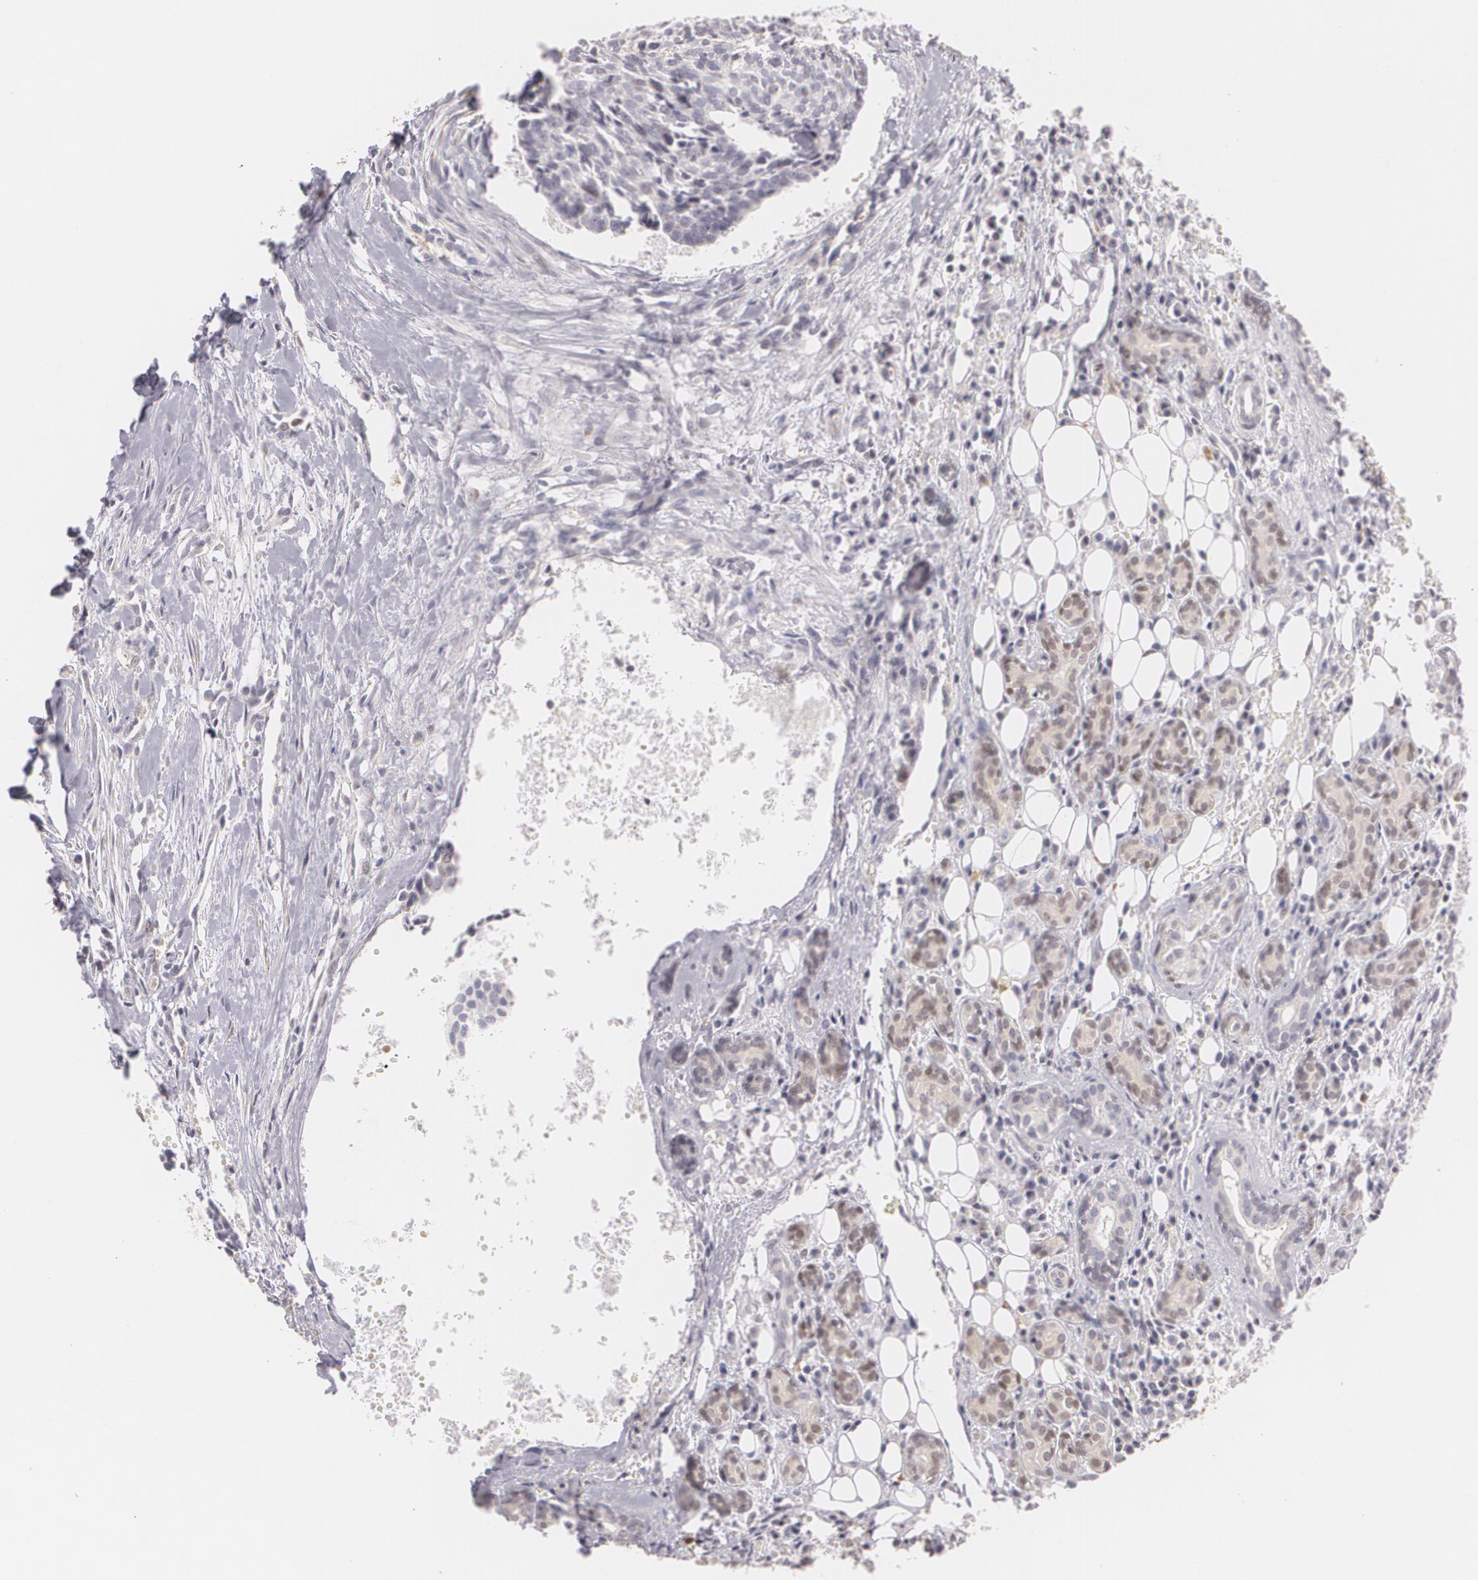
{"staining": {"intensity": "negative", "quantity": "none", "location": "none"}, "tissue": "head and neck cancer", "cell_type": "Tumor cells", "image_type": "cancer", "snomed": [{"axis": "morphology", "description": "Squamous cell carcinoma, NOS"}, {"axis": "topography", "description": "Salivary gland"}, {"axis": "topography", "description": "Head-Neck"}], "caption": "A photomicrograph of human head and neck squamous cell carcinoma is negative for staining in tumor cells. (Brightfield microscopy of DAB IHC at high magnification).", "gene": "ZBTB16", "patient": {"sex": "male", "age": 70}}